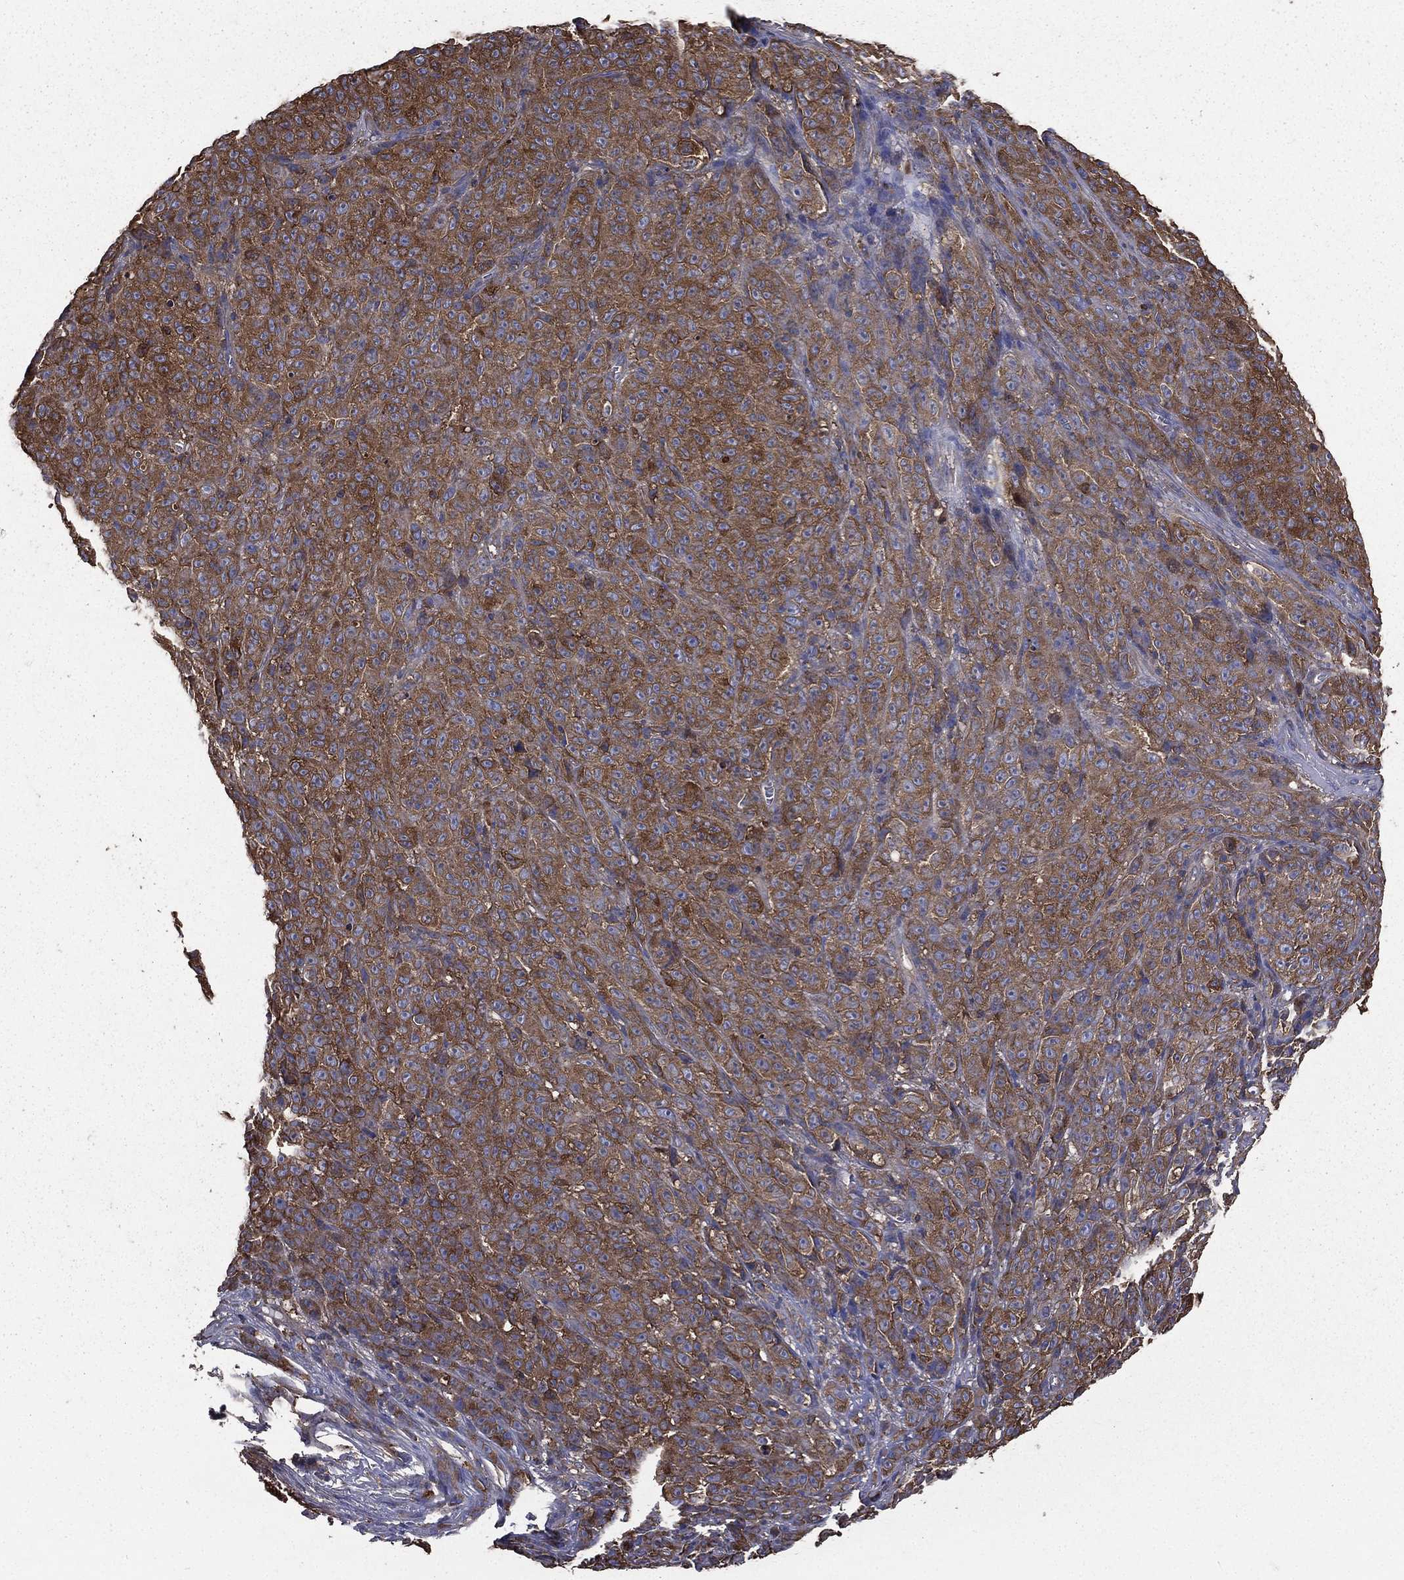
{"staining": {"intensity": "strong", "quantity": ">75%", "location": "cytoplasmic/membranous"}, "tissue": "melanoma", "cell_type": "Tumor cells", "image_type": "cancer", "snomed": [{"axis": "morphology", "description": "Malignant melanoma, NOS"}, {"axis": "topography", "description": "Skin"}], "caption": "Malignant melanoma stained for a protein demonstrates strong cytoplasmic/membranous positivity in tumor cells. (brown staining indicates protein expression, while blue staining denotes nuclei).", "gene": "SARS1", "patient": {"sex": "female", "age": 82}}